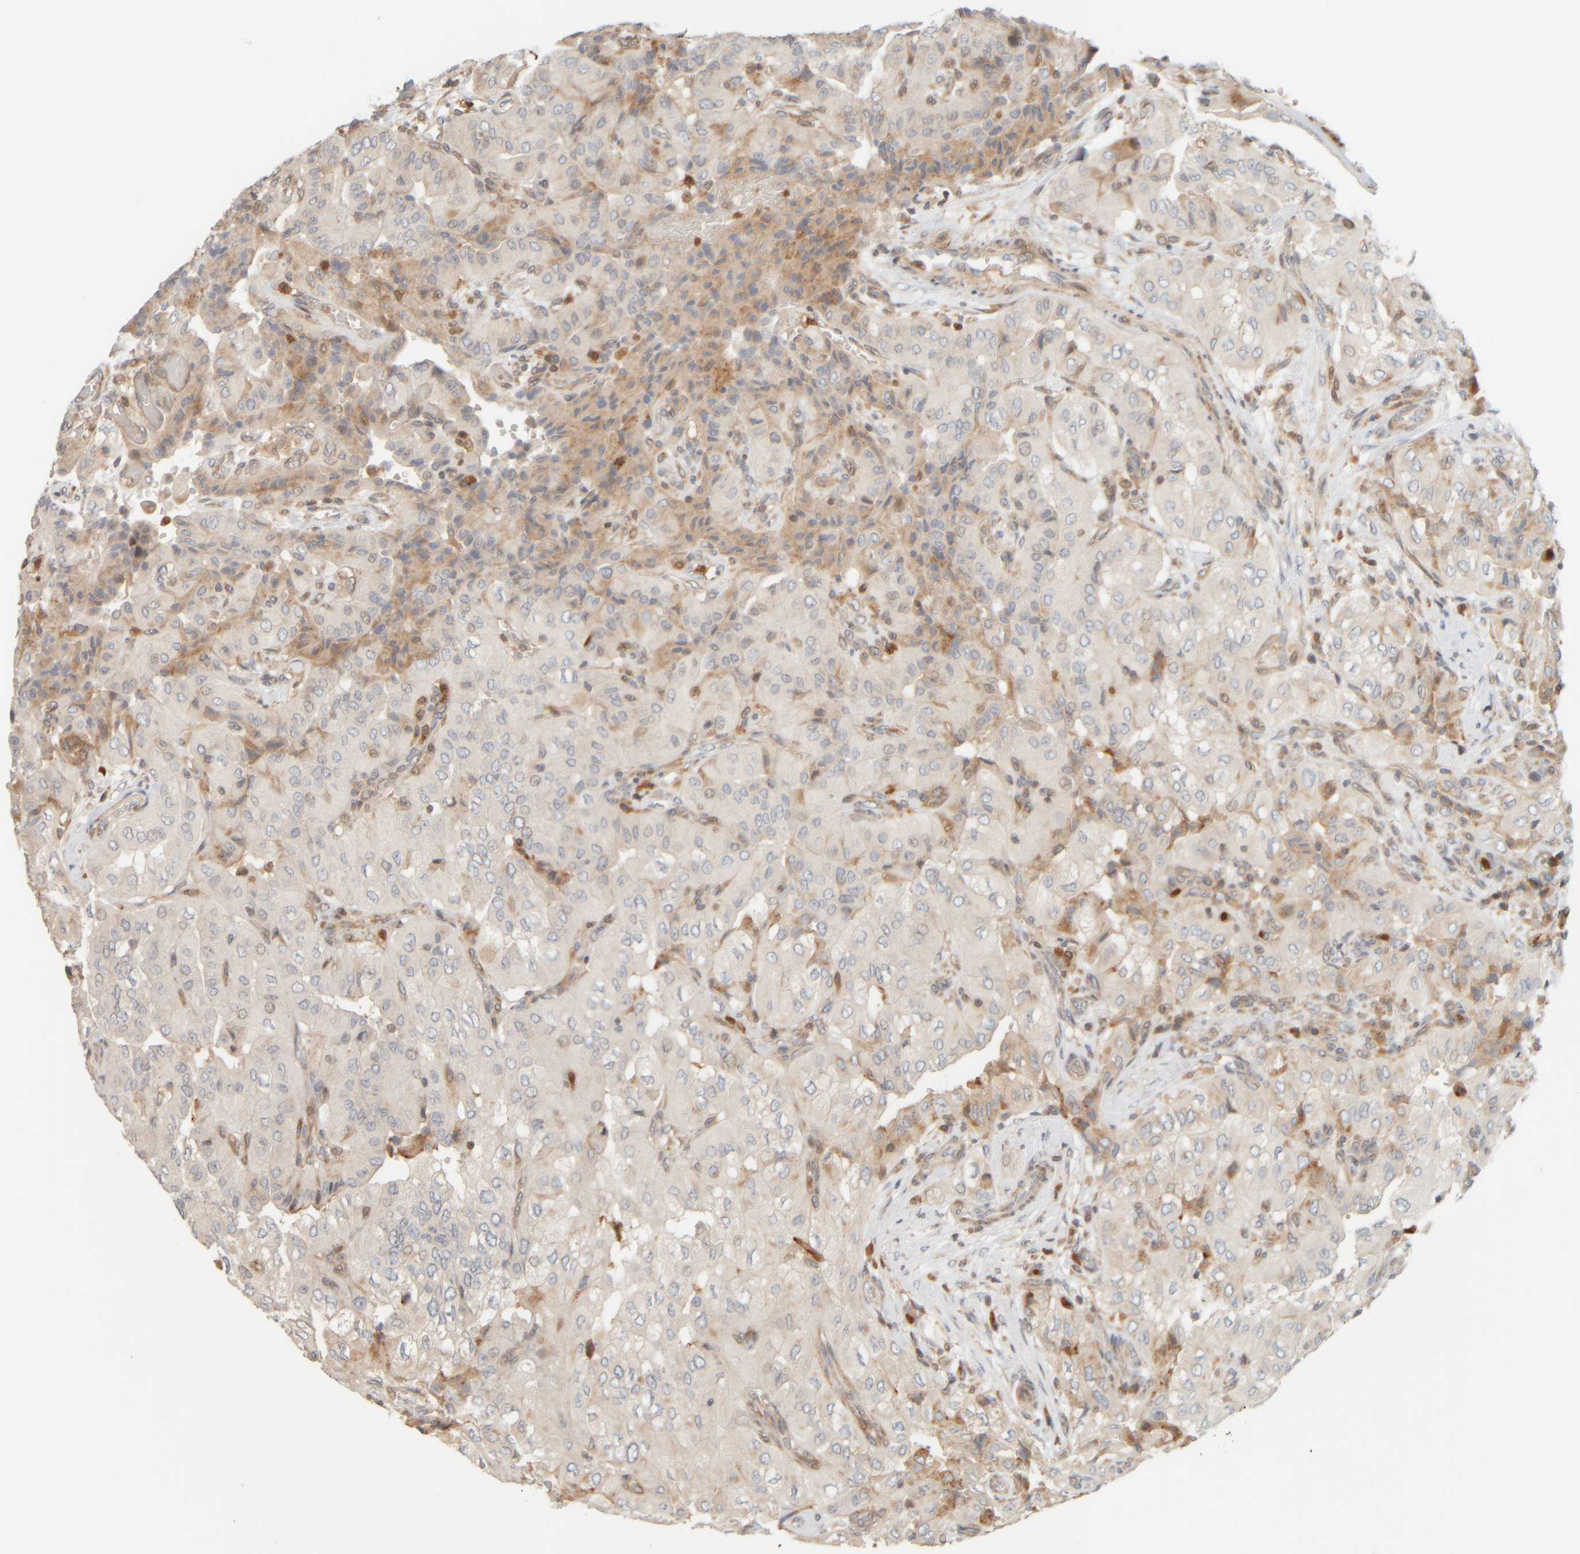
{"staining": {"intensity": "weak", "quantity": "25%-75%", "location": "cytoplasmic/membranous"}, "tissue": "thyroid cancer", "cell_type": "Tumor cells", "image_type": "cancer", "snomed": [{"axis": "morphology", "description": "Papillary adenocarcinoma, NOS"}, {"axis": "topography", "description": "Thyroid gland"}], "caption": "Thyroid papillary adenocarcinoma stained for a protein shows weak cytoplasmic/membranous positivity in tumor cells. (Brightfield microscopy of DAB IHC at high magnification).", "gene": "PTGES3L-AARSD1", "patient": {"sex": "female", "age": 59}}